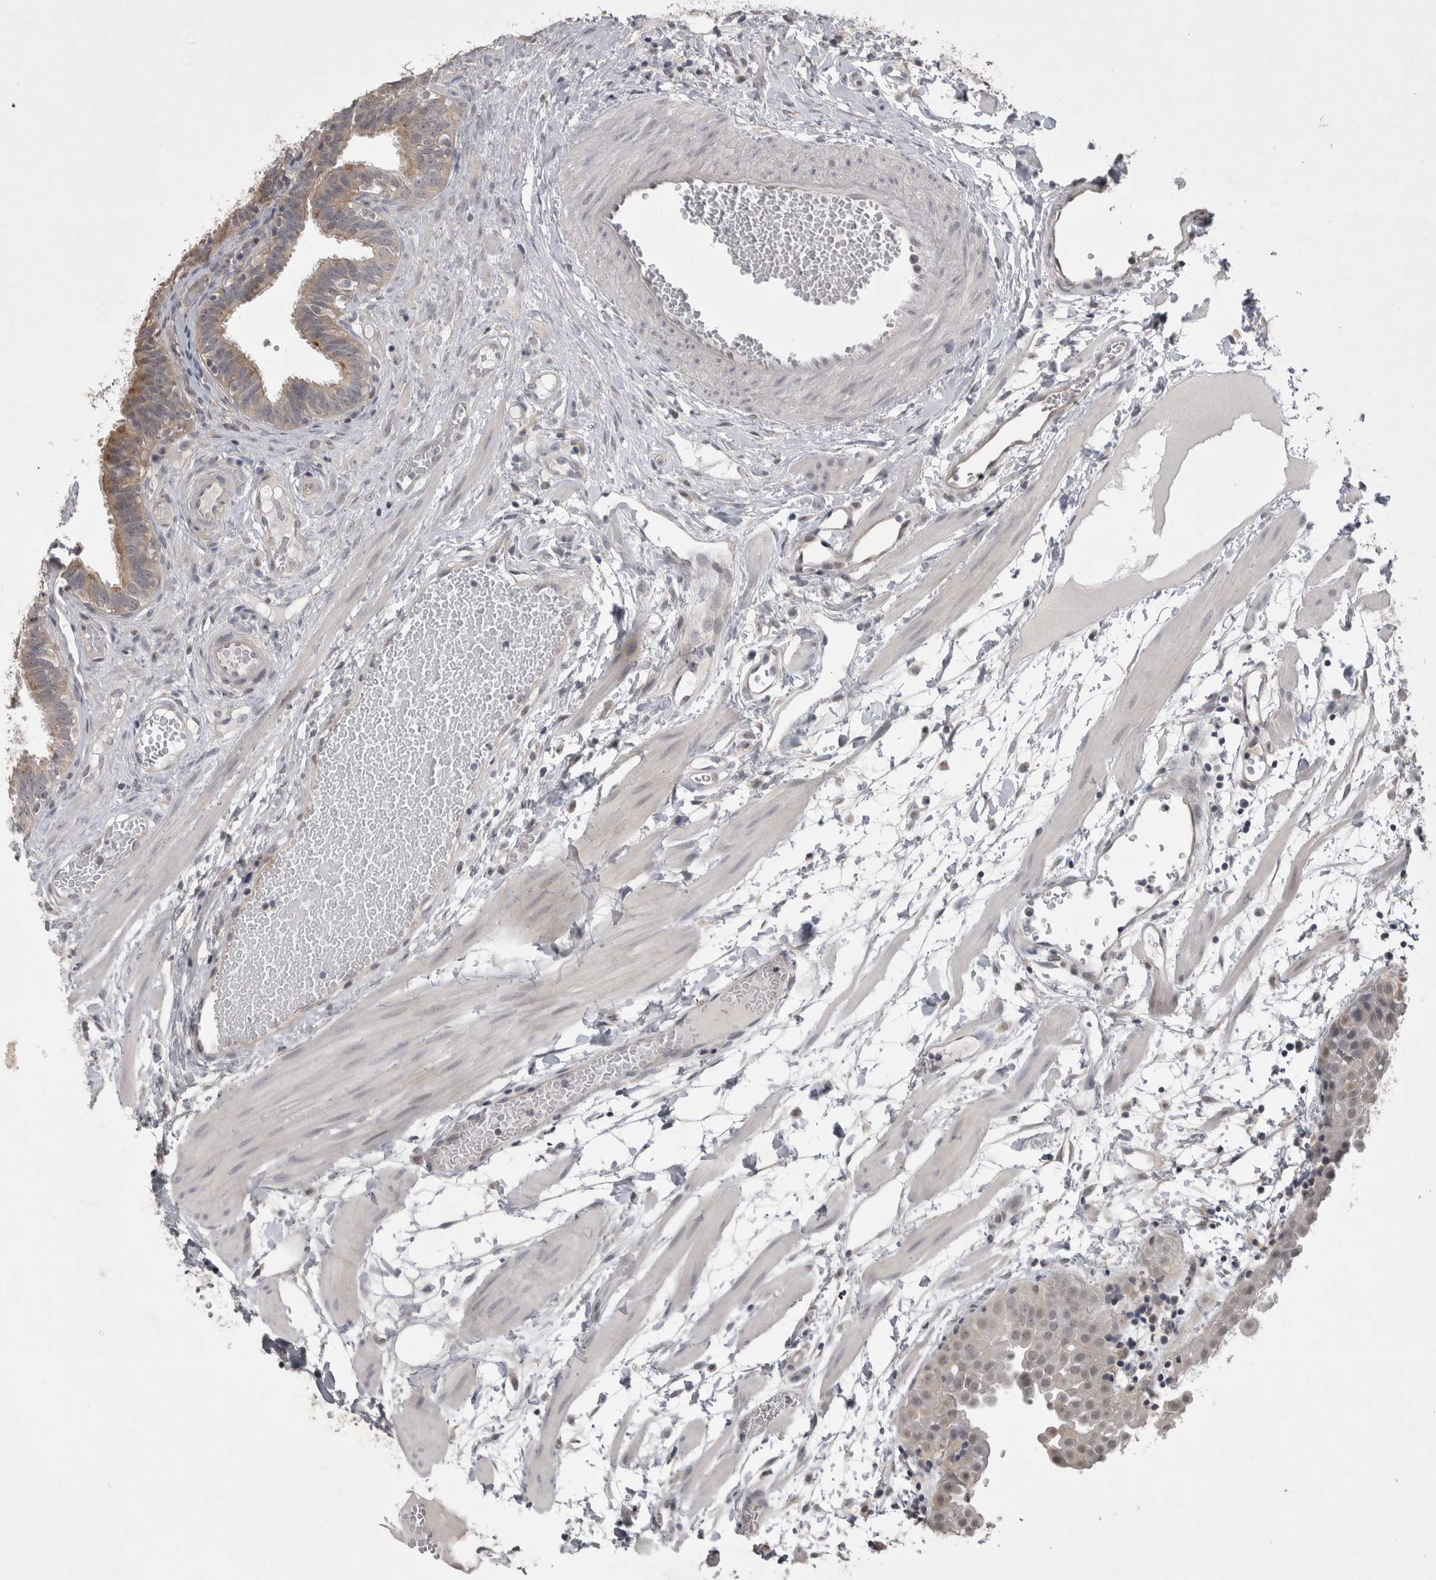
{"staining": {"intensity": "weak", "quantity": ">75%", "location": "cytoplasmic/membranous"}, "tissue": "fallopian tube", "cell_type": "Glandular cells", "image_type": "normal", "snomed": [{"axis": "morphology", "description": "Normal tissue, NOS"}, {"axis": "topography", "description": "Fallopian tube"}, {"axis": "topography", "description": "Placenta"}], "caption": "A photomicrograph of human fallopian tube stained for a protein shows weak cytoplasmic/membranous brown staining in glandular cells. (DAB IHC with brightfield microscopy, high magnification).", "gene": "CTBS", "patient": {"sex": "female", "age": 32}}